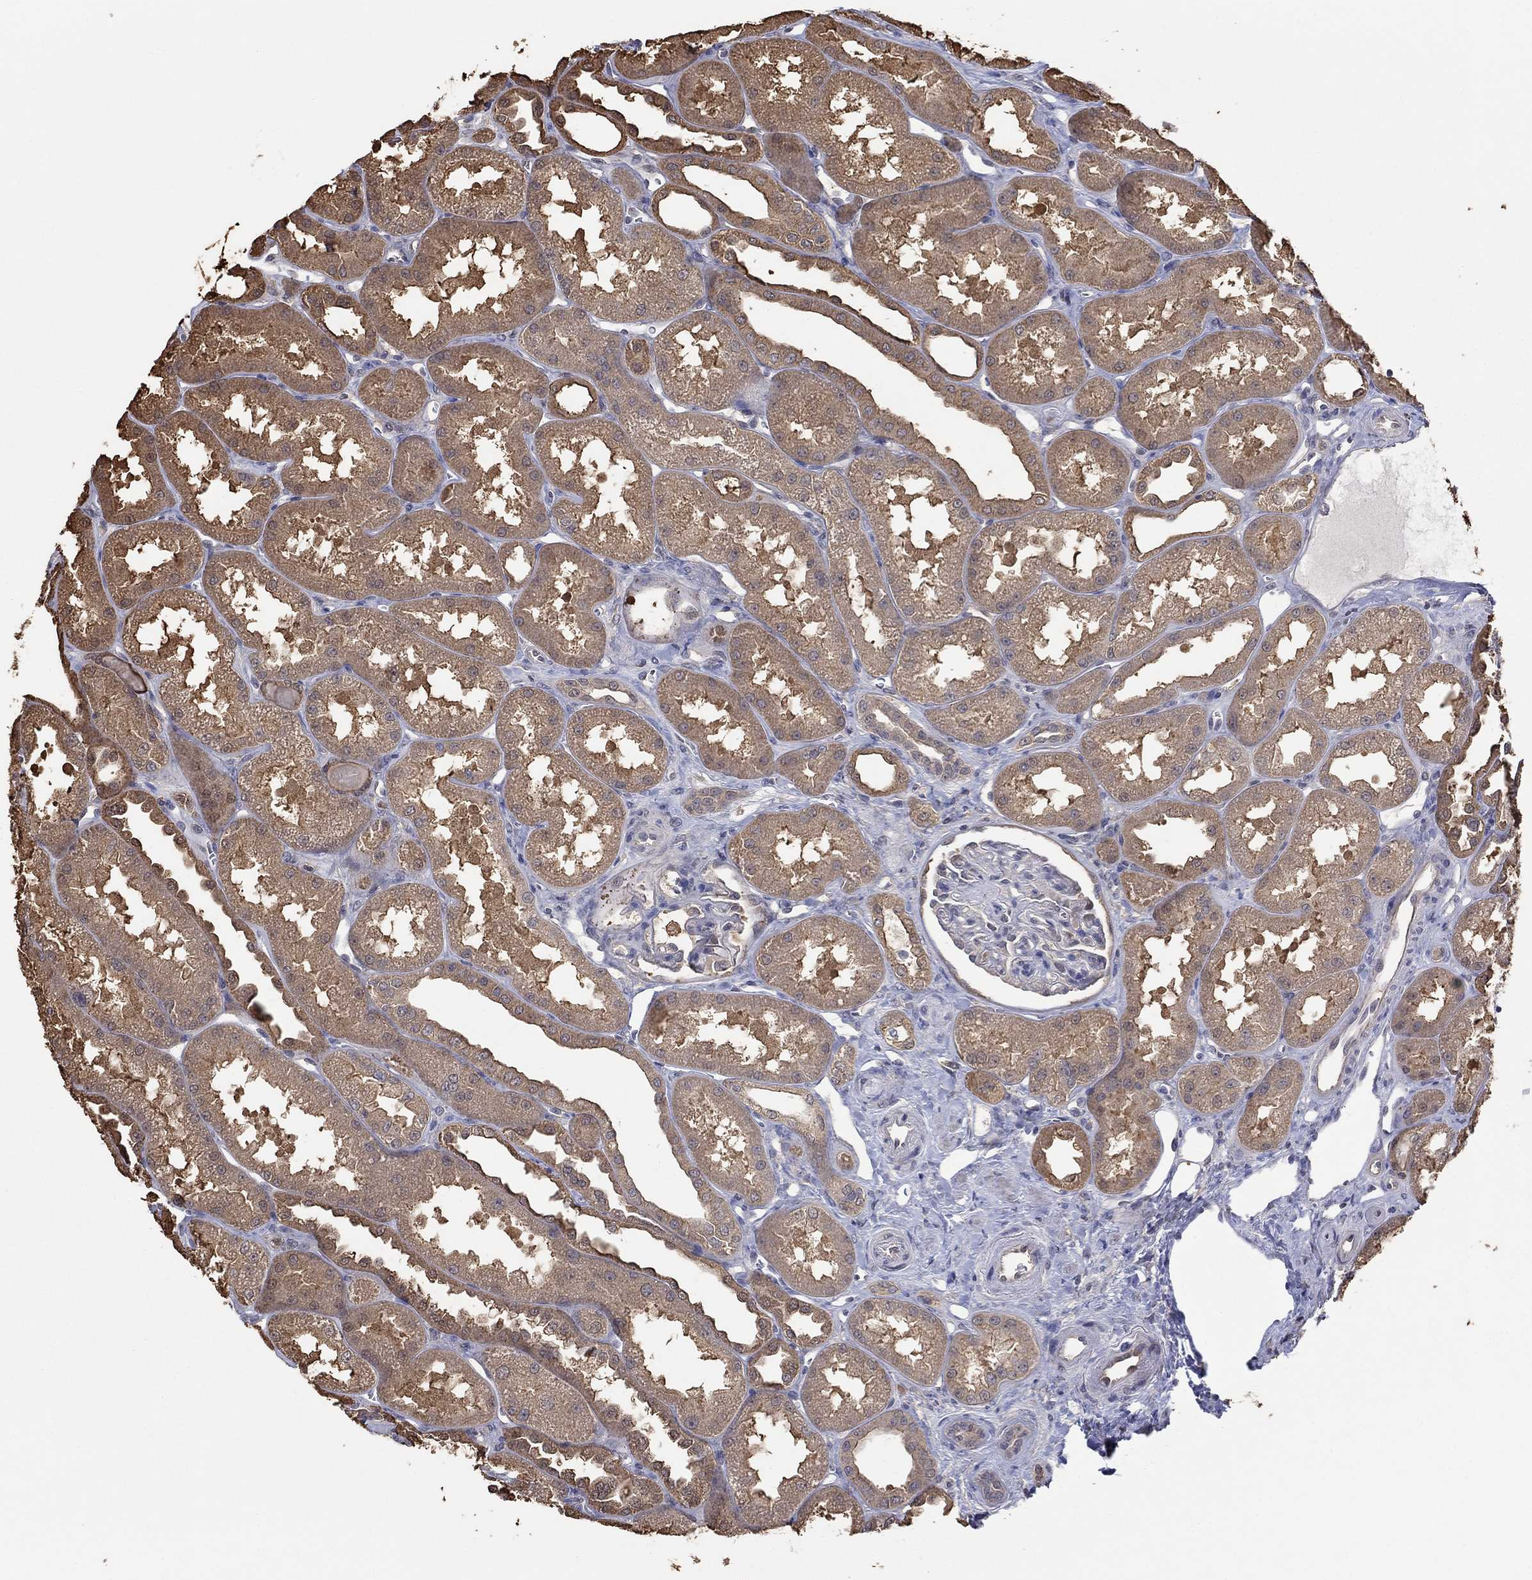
{"staining": {"intensity": "negative", "quantity": "none", "location": "none"}, "tissue": "kidney", "cell_type": "Cells in glomeruli", "image_type": "normal", "snomed": [{"axis": "morphology", "description": "Normal tissue, NOS"}, {"axis": "topography", "description": "Kidney"}], "caption": "IHC histopathology image of normal kidney stained for a protein (brown), which shows no expression in cells in glomeruli.", "gene": "RNF114", "patient": {"sex": "male", "age": 61}}